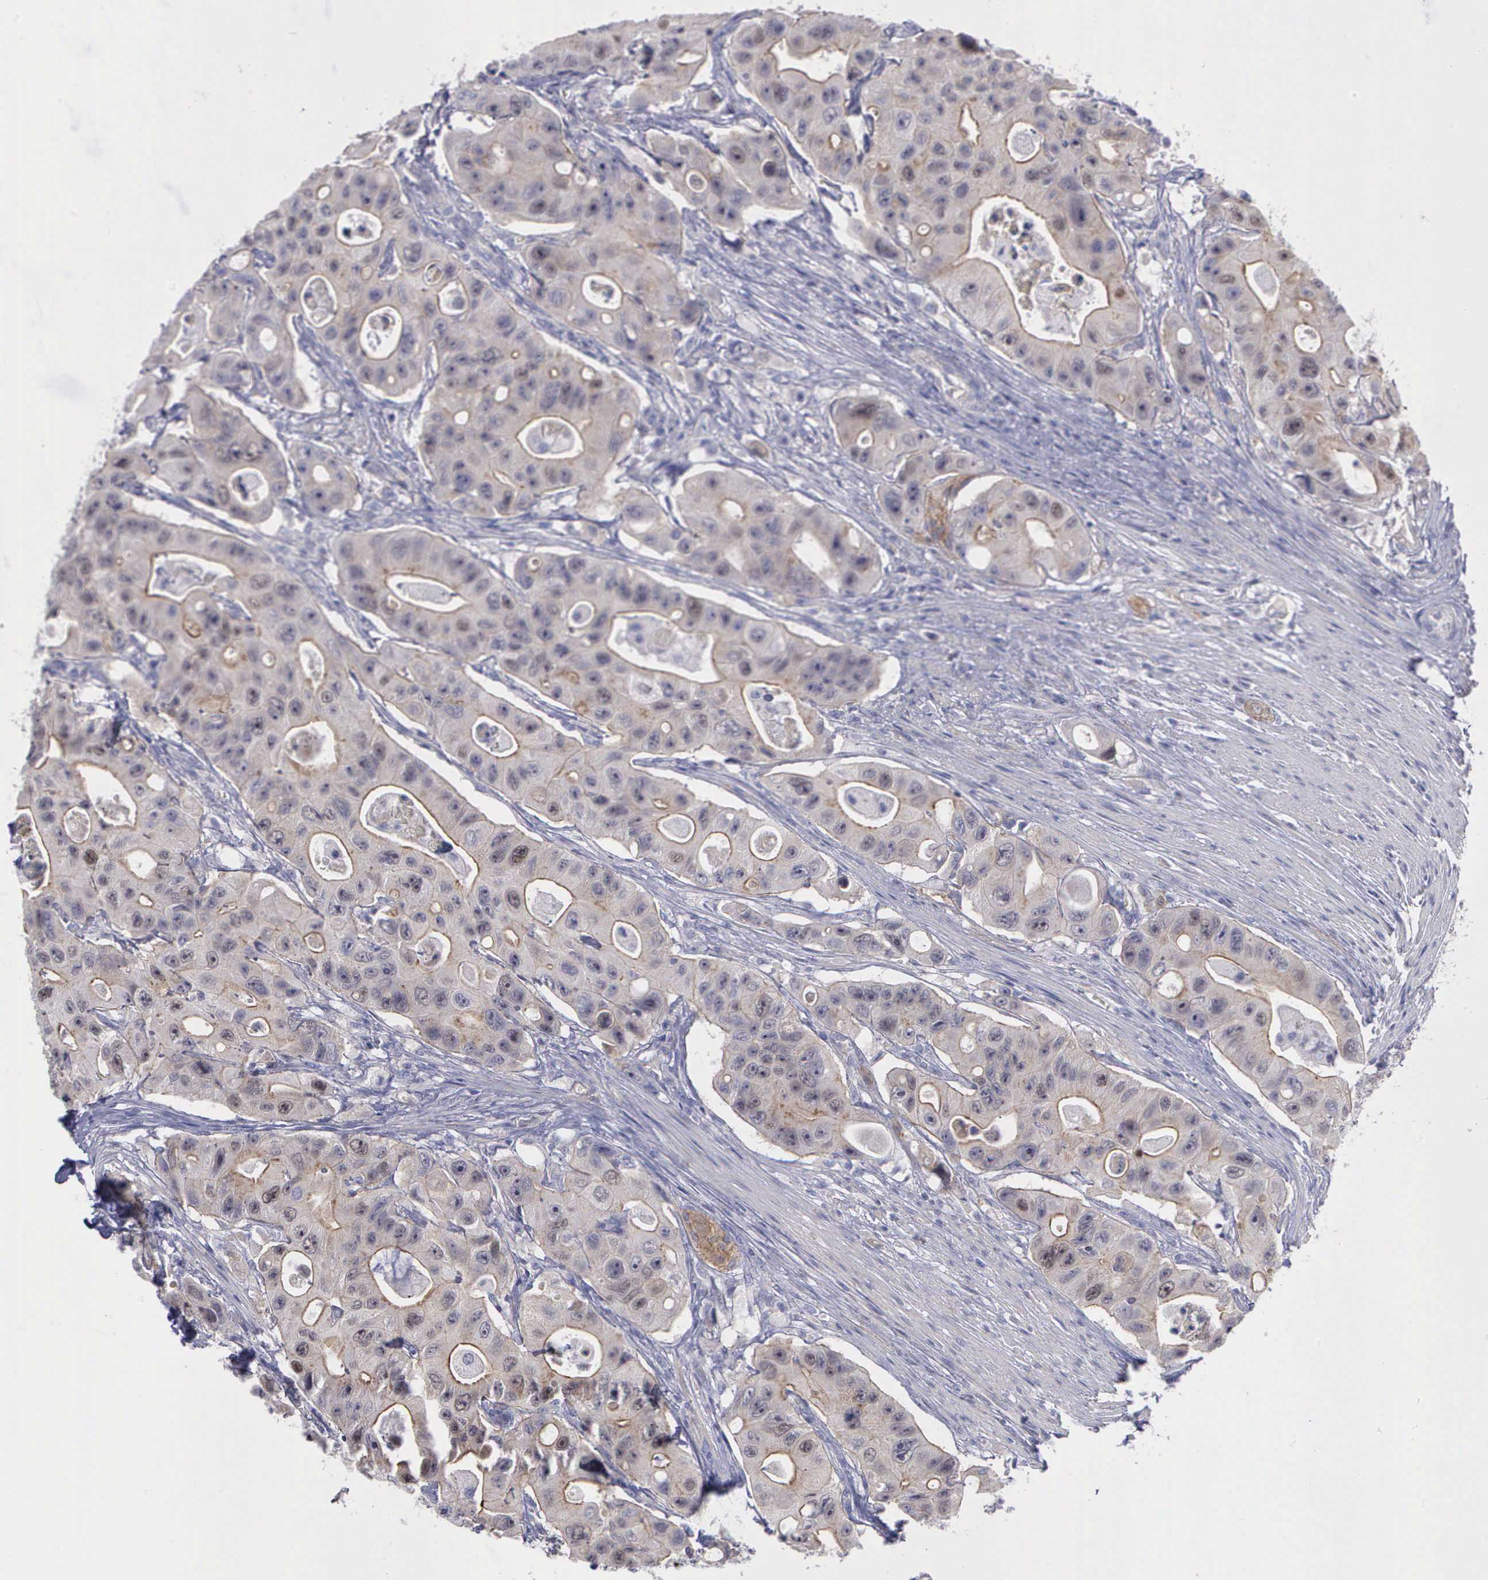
{"staining": {"intensity": "weak", "quantity": "25%-75%", "location": "cytoplasmic/membranous"}, "tissue": "colorectal cancer", "cell_type": "Tumor cells", "image_type": "cancer", "snomed": [{"axis": "morphology", "description": "Adenocarcinoma, NOS"}, {"axis": "topography", "description": "Colon"}], "caption": "Colorectal cancer (adenocarcinoma) stained with DAB (3,3'-diaminobenzidine) IHC exhibits low levels of weak cytoplasmic/membranous positivity in about 25%-75% of tumor cells.", "gene": "MICAL3", "patient": {"sex": "female", "age": 46}}